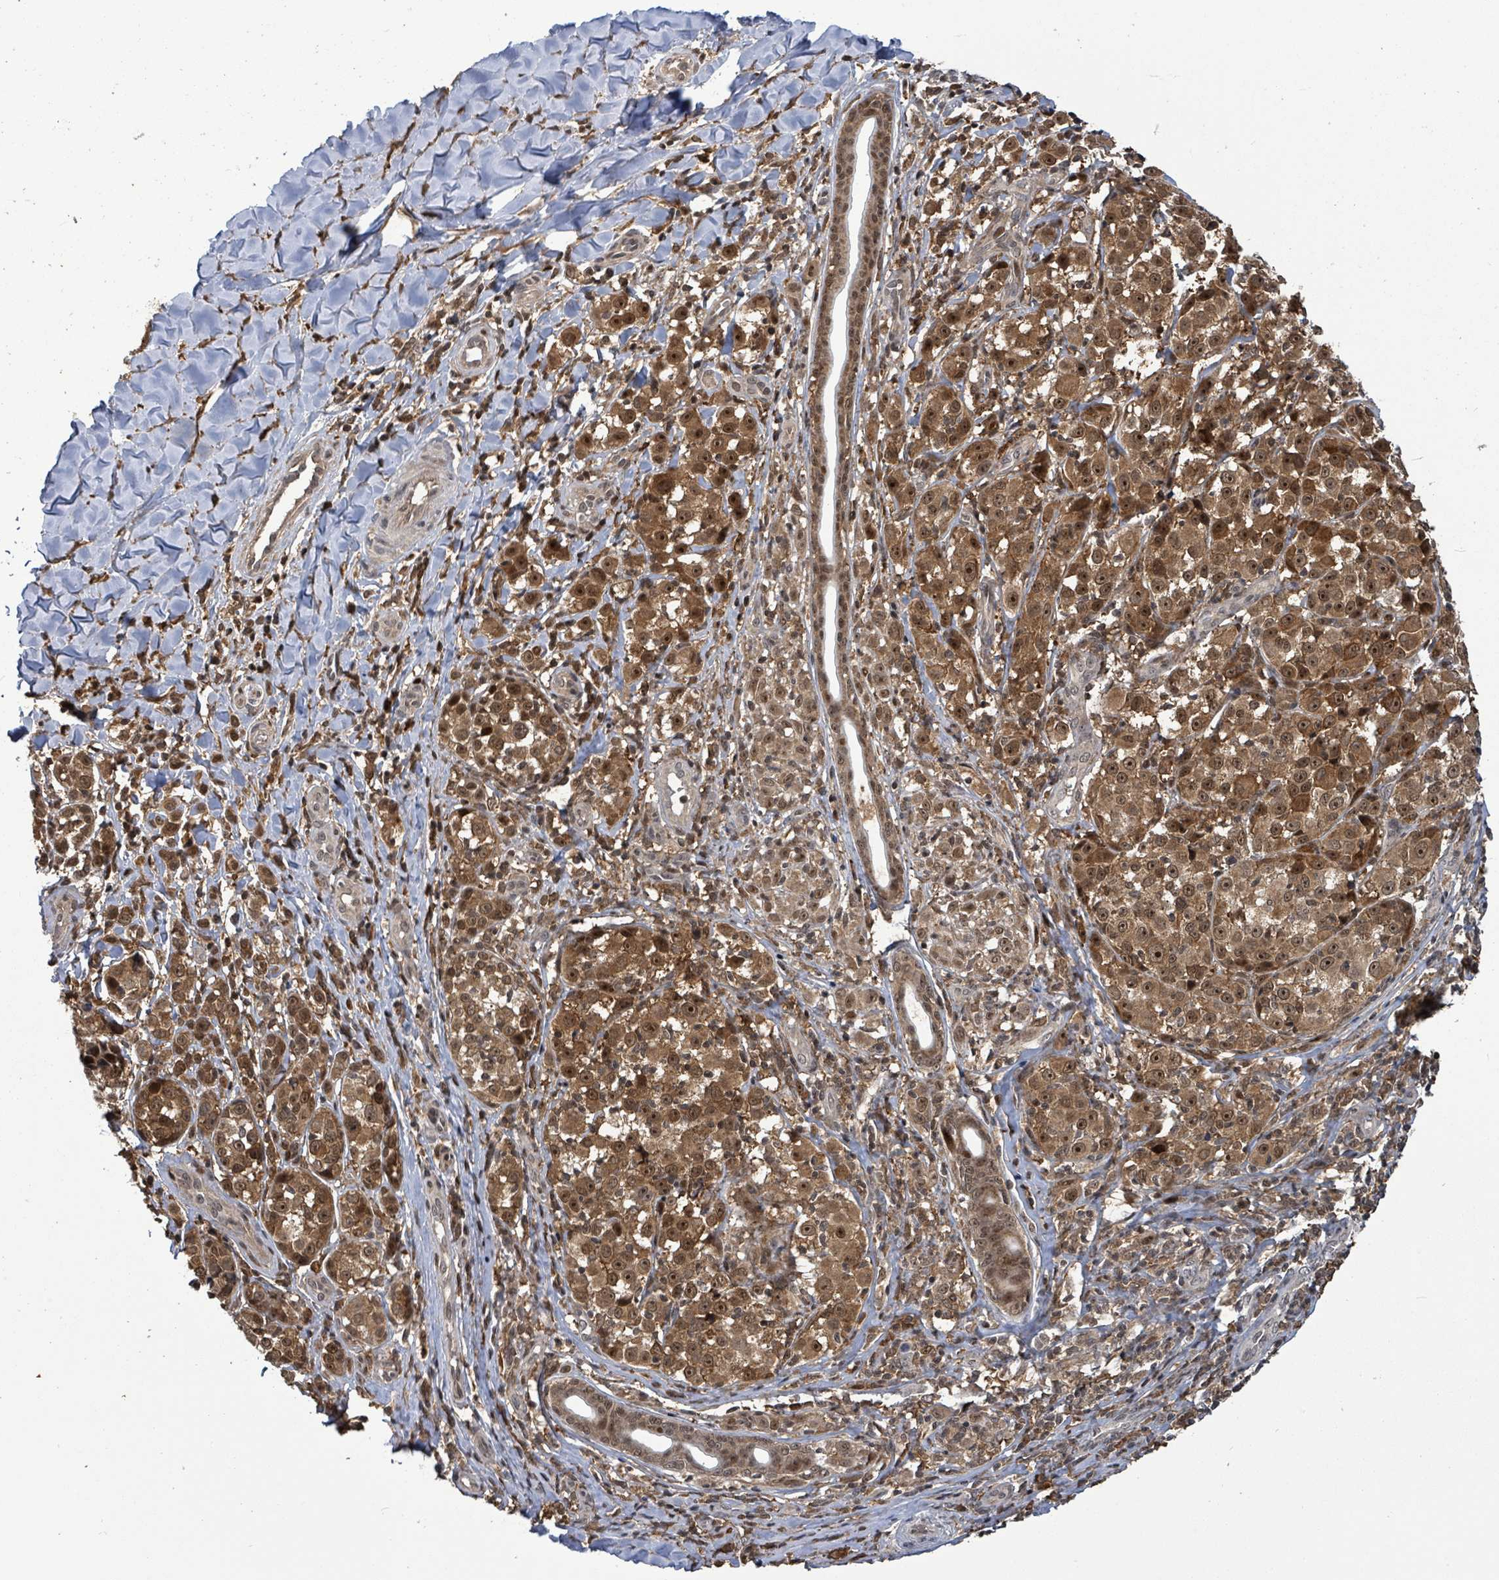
{"staining": {"intensity": "moderate", "quantity": ">75%", "location": "cytoplasmic/membranous,nuclear"}, "tissue": "melanoma", "cell_type": "Tumor cells", "image_type": "cancer", "snomed": [{"axis": "morphology", "description": "Malignant melanoma, NOS"}, {"axis": "topography", "description": "Skin"}], "caption": "IHC image of neoplastic tissue: melanoma stained using immunohistochemistry reveals medium levels of moderate protein expression localized specifically in the cytoplasmic/membranous and nuclear of tumor cells, appearing as a cytoplasmic/membranous and nuclear brown color.", "gene": "FBXO6", "patient": {"sex": "female", "age": 35}}